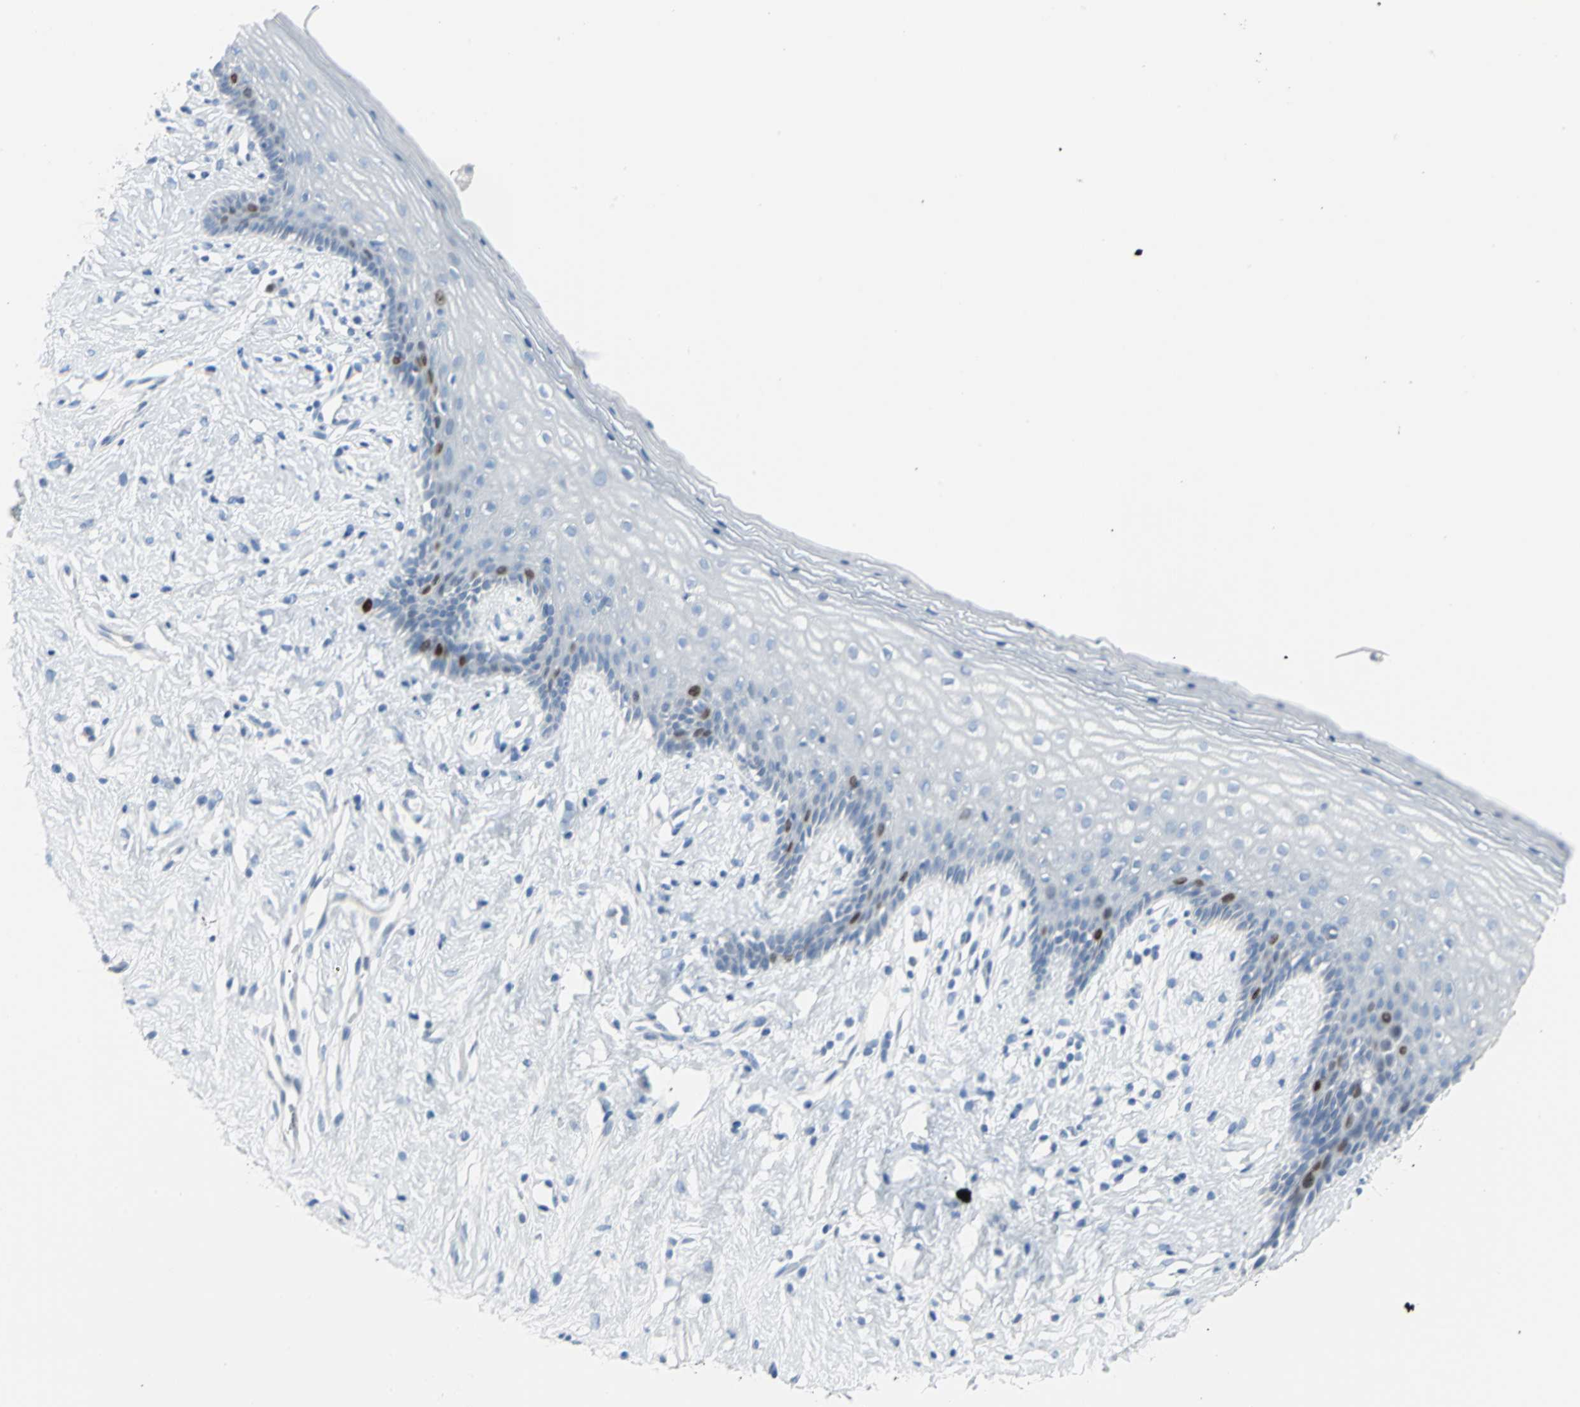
{"staining": {"intensity": "moderate", "quantity": "<25%", "location": "nuclear"}, "tissue": "vagina", "cell_type": "Squamous epithelial cells", "image_type": "normal", "snomed": [{"axis": "morphology", "description": "Normal tissue, NOS"}, {"axis": "topography", "description": "Vagina"}], "caption": "Normal vagina was stained to show a protein in brown. There is low levels of moderate nuclear expression in about <25% of squamous epithelial cells. (Stains: DAB in brown, nuclei in blue, Microscopy: brightfield microscopy at high magnification).", "gene": "MCM3", "patient": {"sex": "female", "age": 44}}